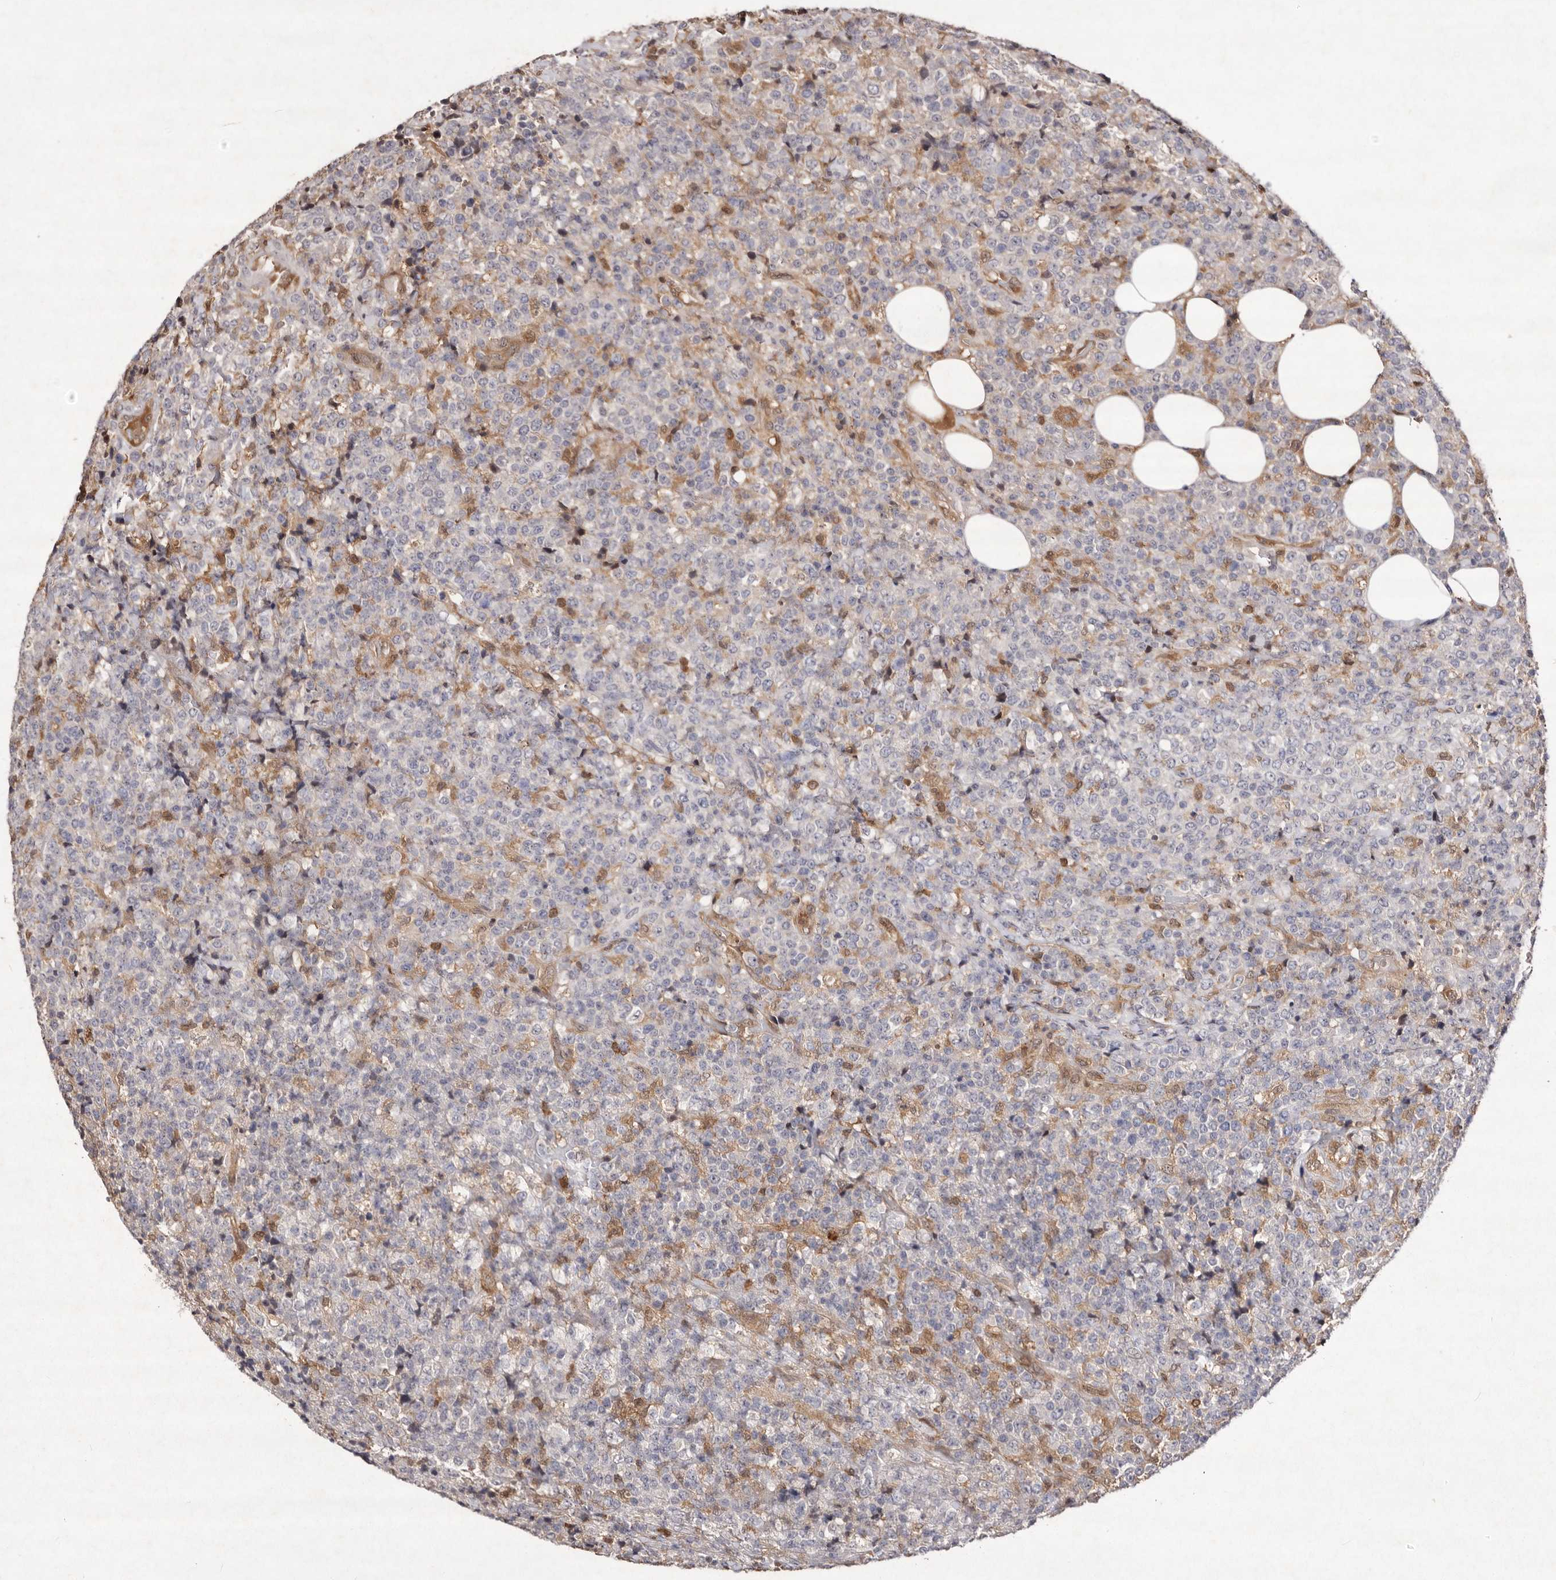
{"staining": {"intensity": "negative", "quantity": "none", "location": "none"}, "tissue": "lymphoma", "cell_type": "Tumor cells", "image_type": "cancer", "snomed": [{"axis": "morphology", "description": "Malignant lymphoma, non-Hodgkin's type, High grade"}, {"axis": "topography", "description": "Lymph node"}], "caption": "A histopathology image of lymphoma stained for a protein demonstrates no brown staining in tumor cells.", "gene": "GIMAP4", "patient": {"sex": "male", "age": 13}}